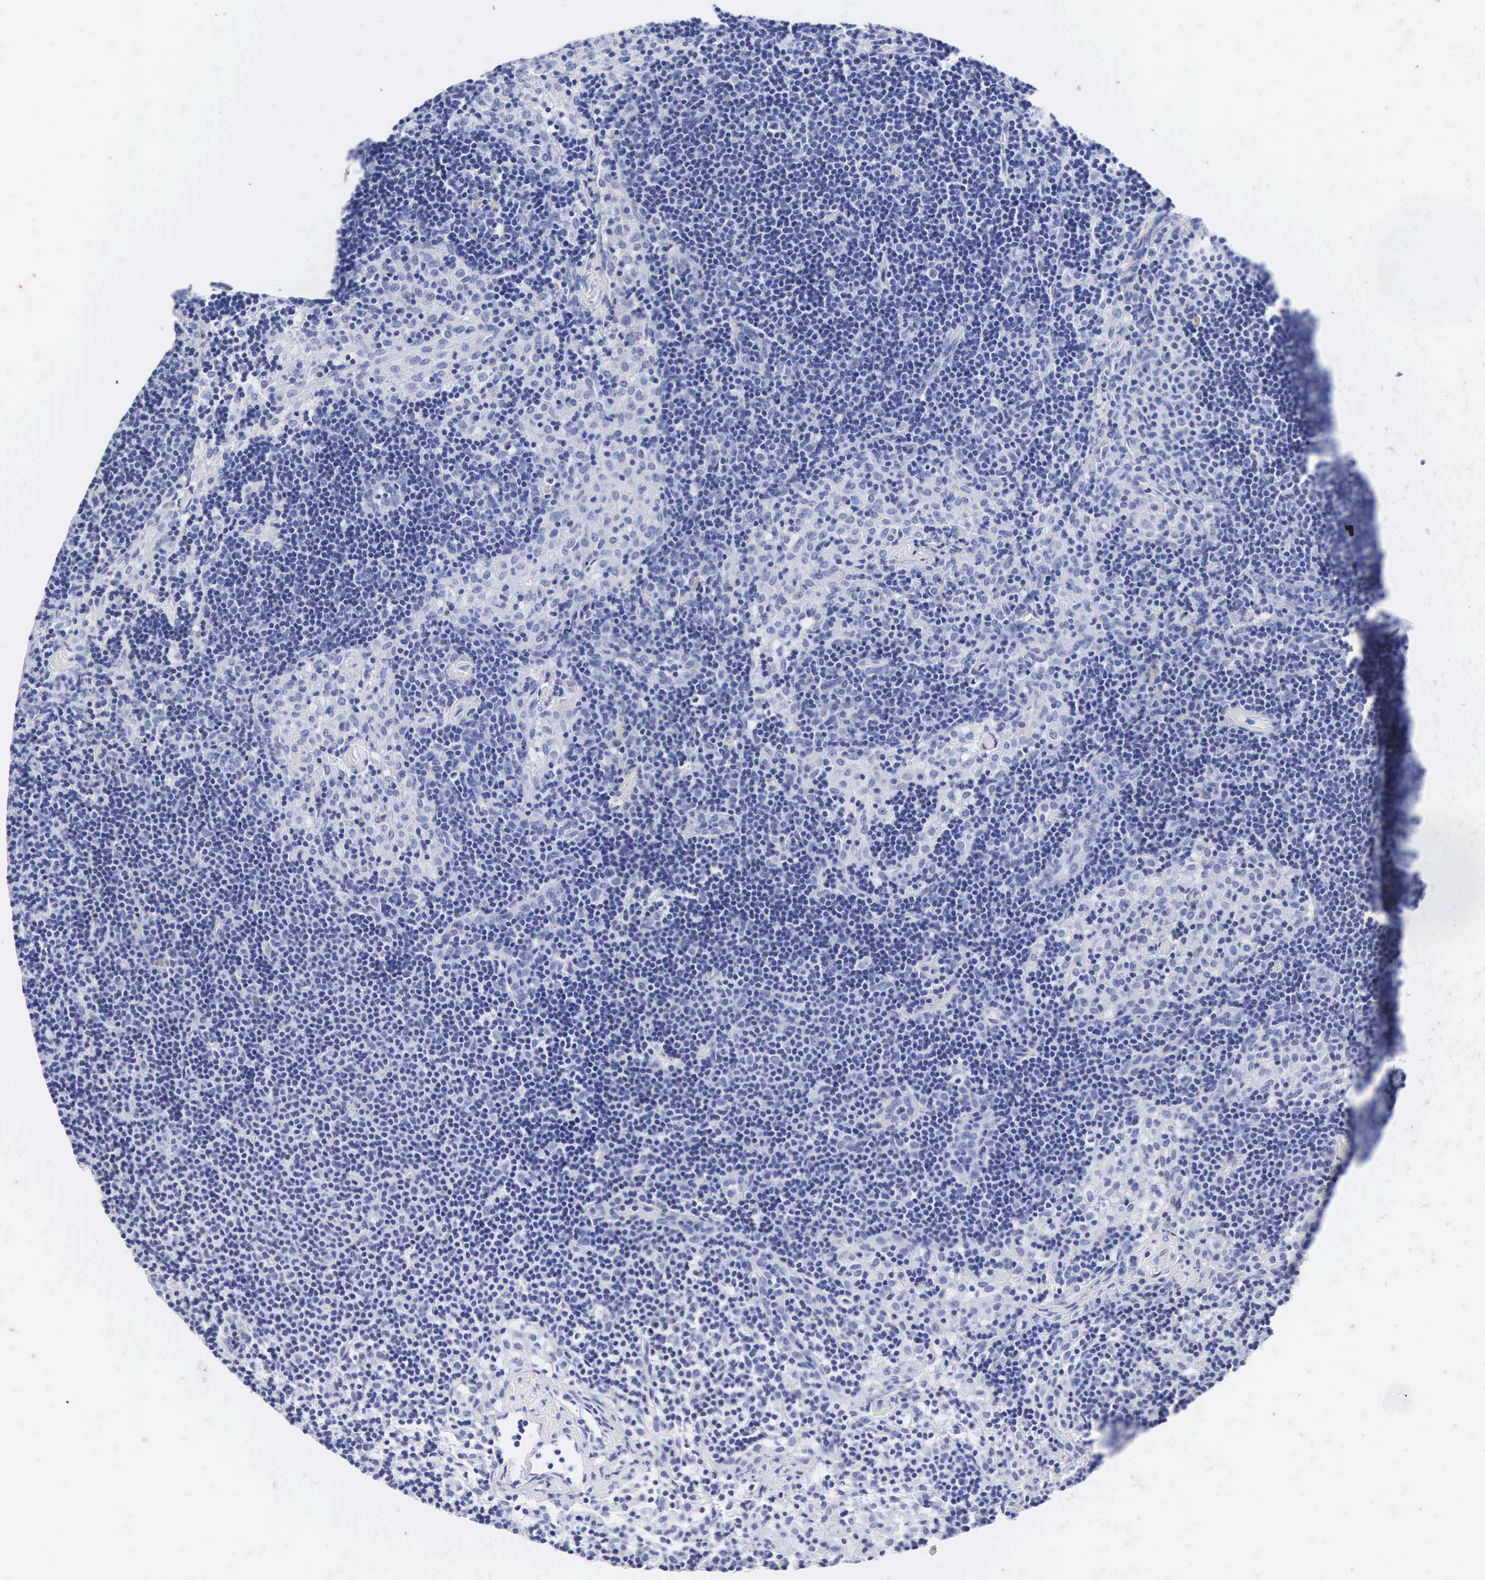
{"staining": {"intensity": "negative", "quantity": "none", "location": "none"}, "tissue": "lymph node", "cell_type": "Germinal center cells", "image_type": "normal", "snomed": [{"axis": "morphology", "description": "Normal tissue, NOS"}, {"axis": "topography", "description": "Lymph node"}], "caption": "Immunohistochemistry (IHC) photomicrograph of normal lymph node: human lymph node stained with DAB (3,3'-diaminobenzidine) reveals no significant protein positivity in germinal center cells.", "gene": "INS", "patient": {"sex": "female", "age": 35}}